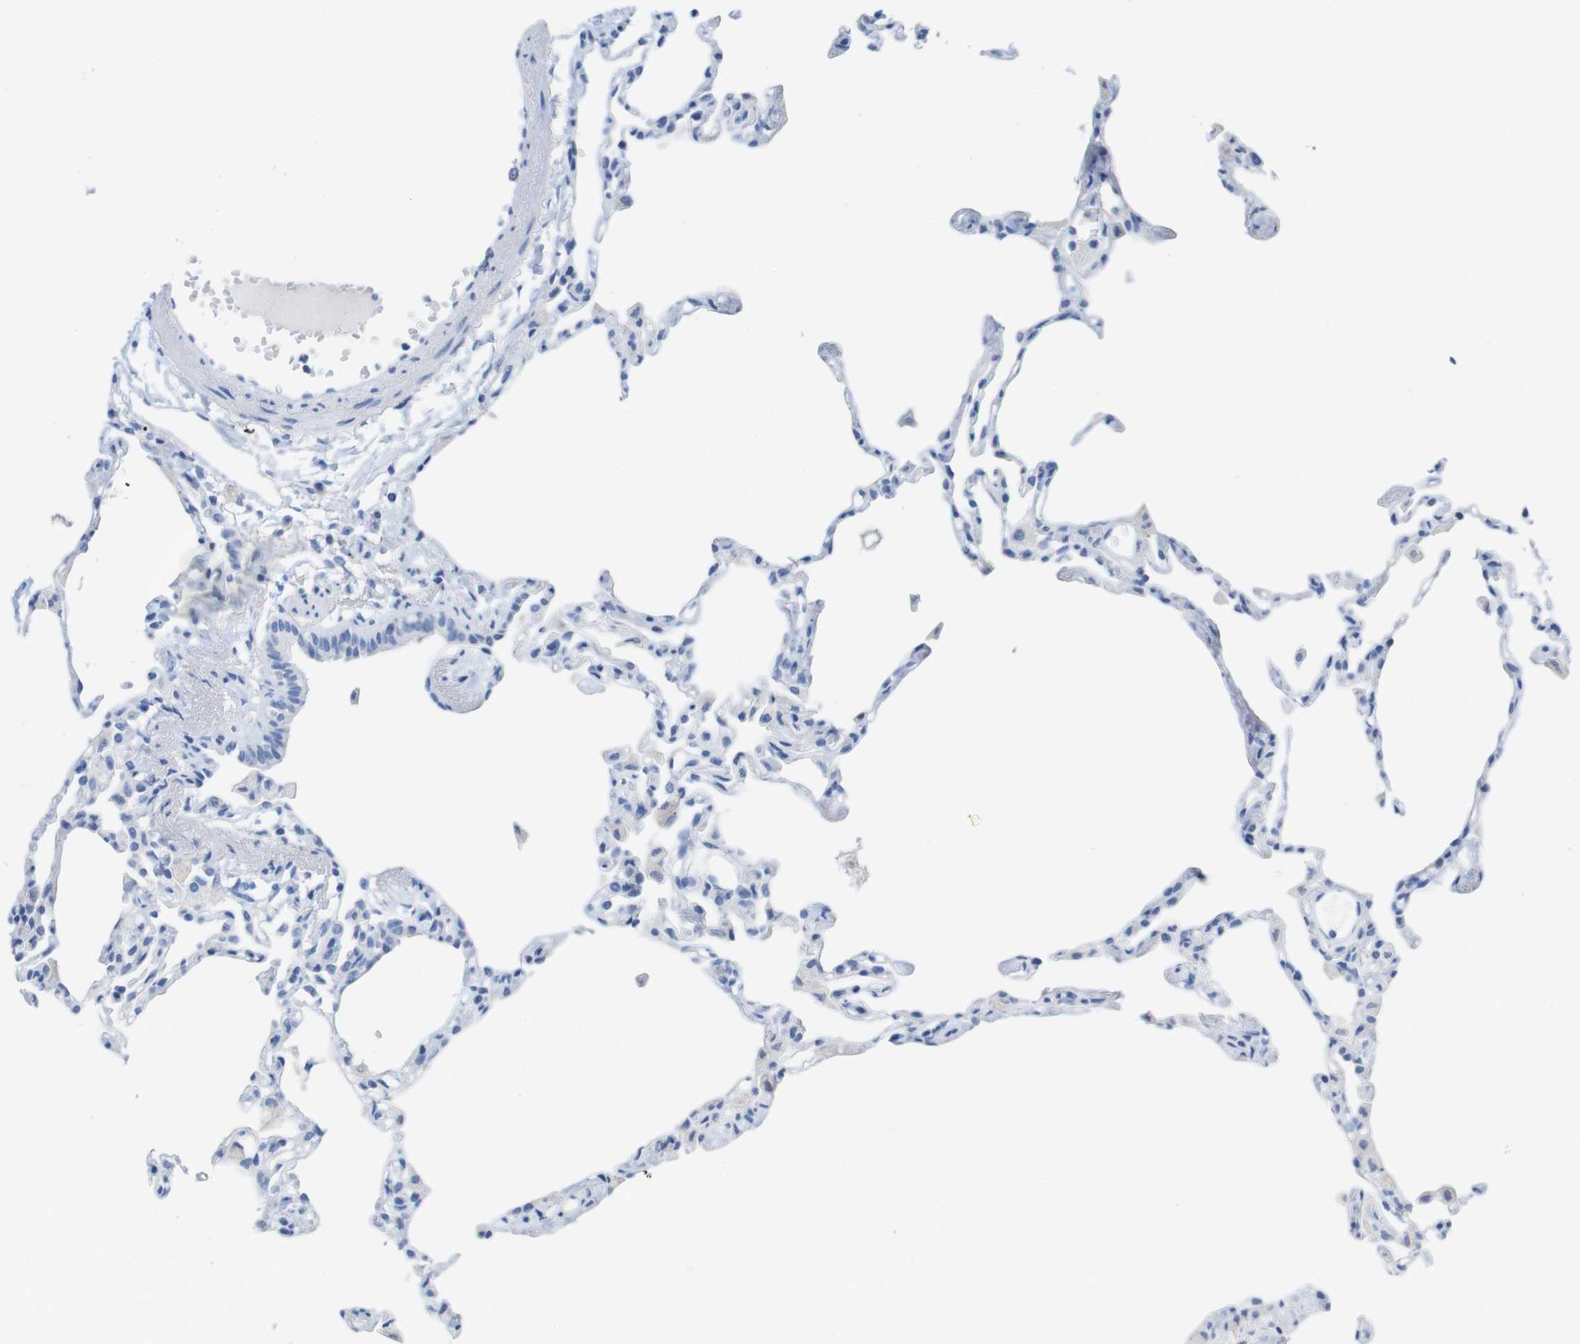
{"staining": {"intensity": "negative", "quantity": "none", "location": "none"}, "tissue": "lung", "cell_type": "Alveolar cells", "image_type": "normal", "snomed": [{"axis": "morphology", "description": "Normal tissue, NOS"}, {"axis": "topography", "description": "Lung"}], "caption": "Alveolar cells show no significant staining in benign lung.", "gene": "LAG3", "patient": {"sex": "female", "age": 49}}